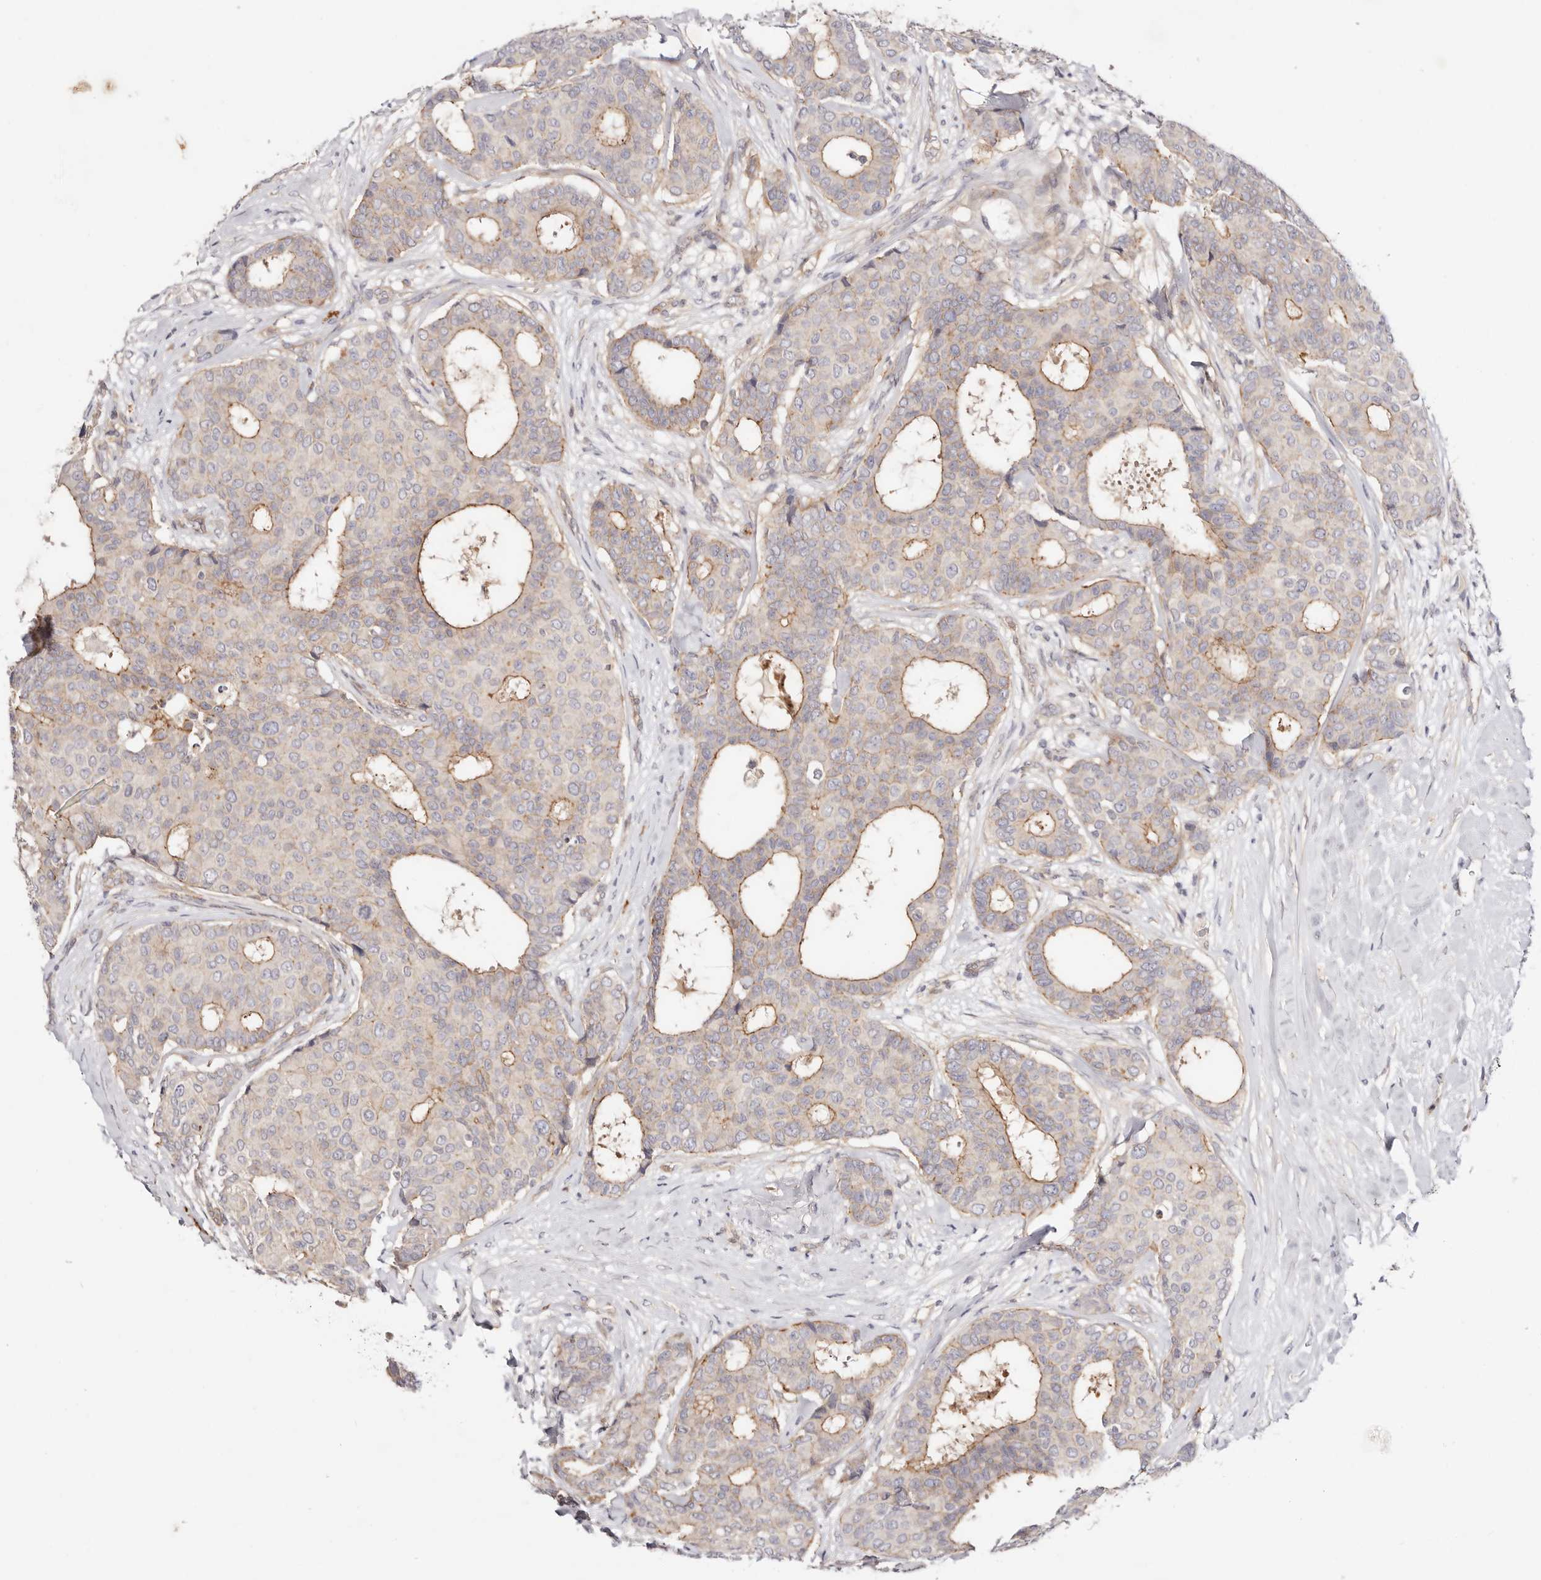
{"staining": {"intensity": "moderate", "quantity": "<25%", "location": "cytoplasmic/membranous"}, "tissue": "breast cancer", "cell_type": "Tumor cells", "image_type": "cancer", "snomed": [{"axis": "morphology", "description": "Duct carcinoma"}, {"axis": "topography", "description": "Breast"}], "caption": "Breast infiltrating ductal carcinoma stained for a protein (brown) shows moderate cytoplasmic/membranous positive positivity in about <25% of tumor cells.", "gene": "SLC35B2", "patient": {"sex": "female", "age": 75}}